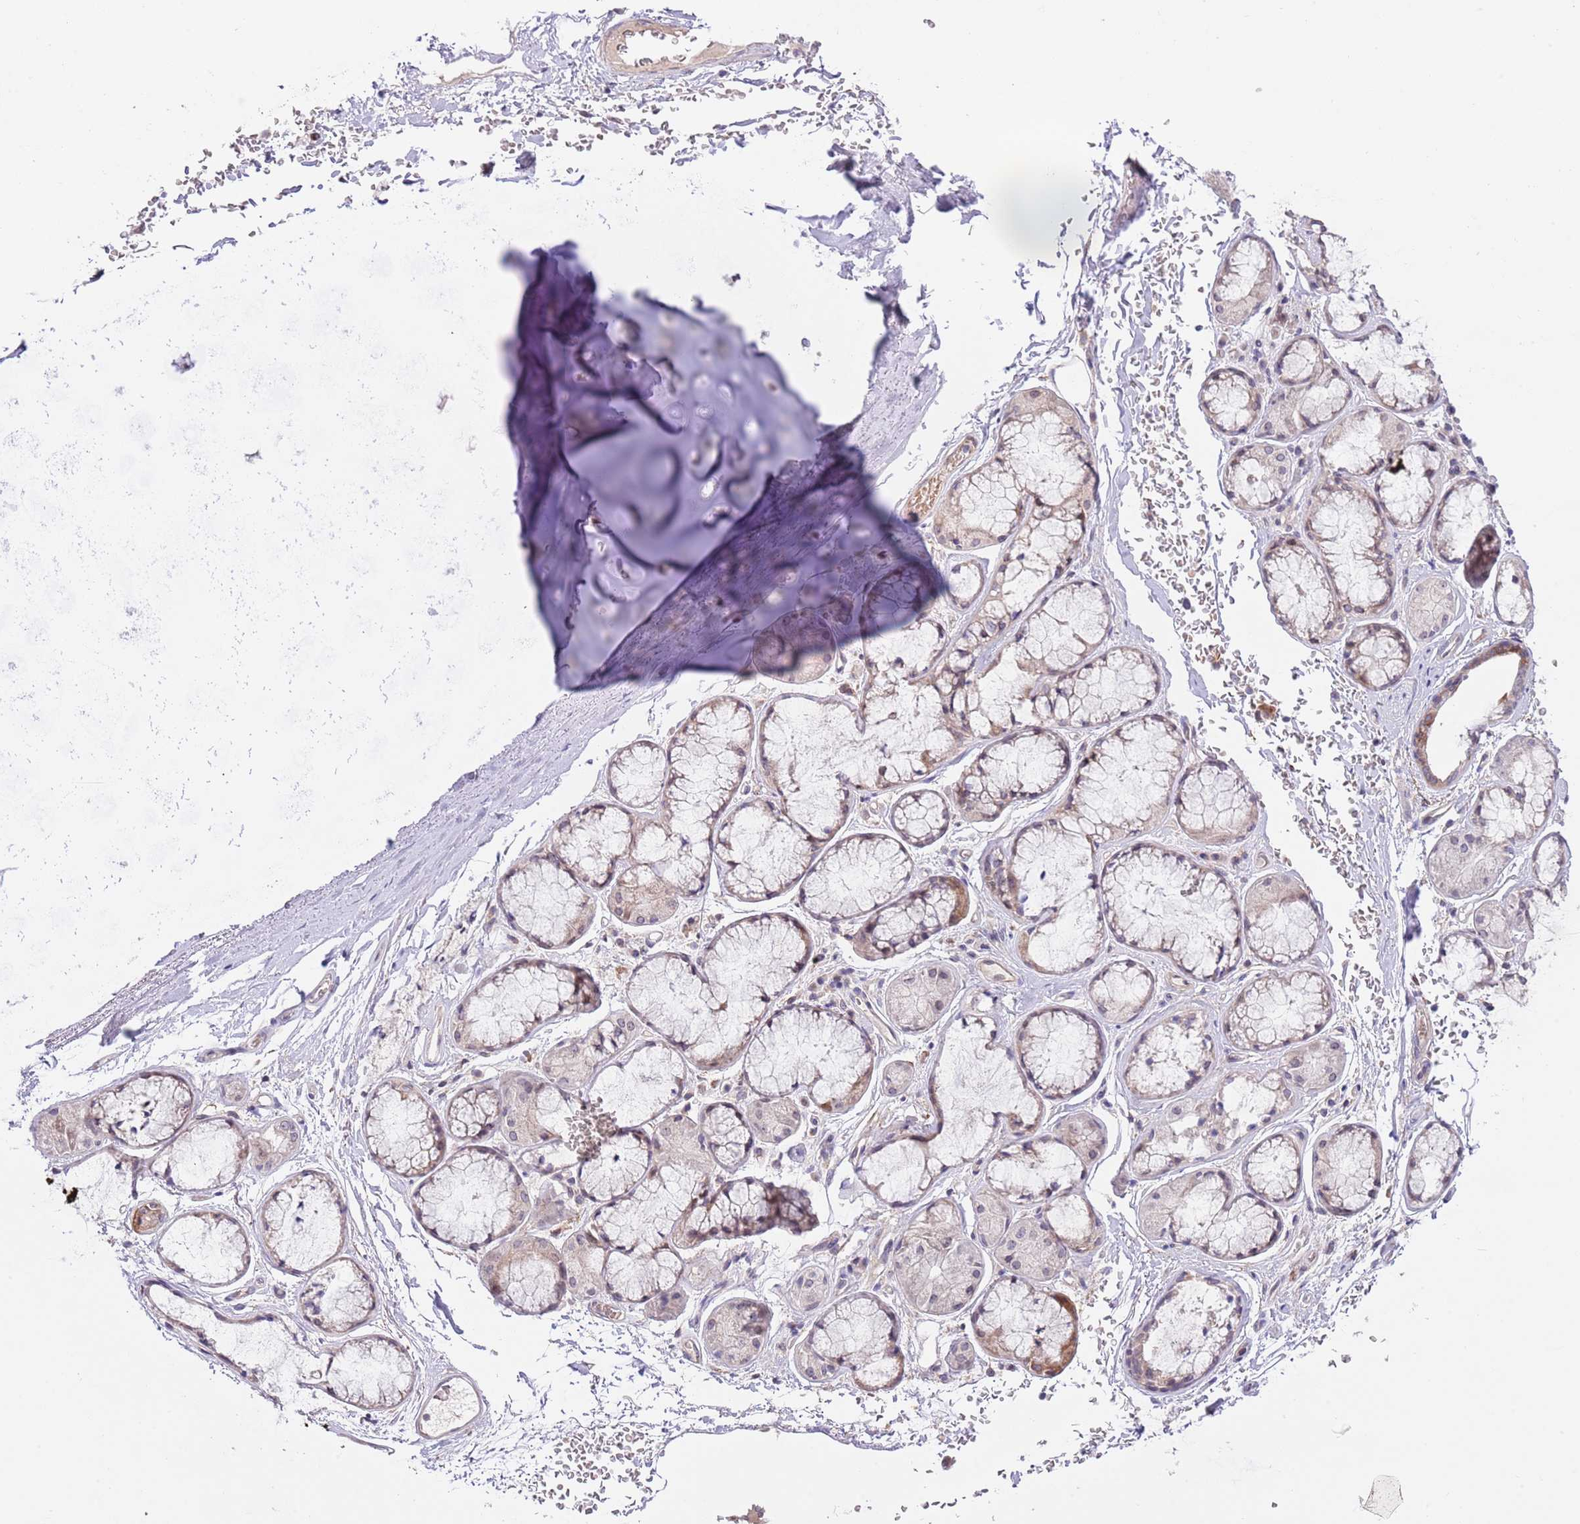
{"staining": {"intensity": "negative", "quantity": "none", "location": "none"}, "tissue": "soft tissue", "cell_type": "Chondrocytes", "image_type": "normal", "snomed": [{"axis": "morphology", "description": "Normal tissue, NOS"}, {"axis": "topography", "description": "Cartilage tissue"}], "caption": "The immunohistochemistry image has no significant expression in chondrocytes of soft tissue.", "gene": "AP1S2", "patient": {"sex": "male", "age": 73}}